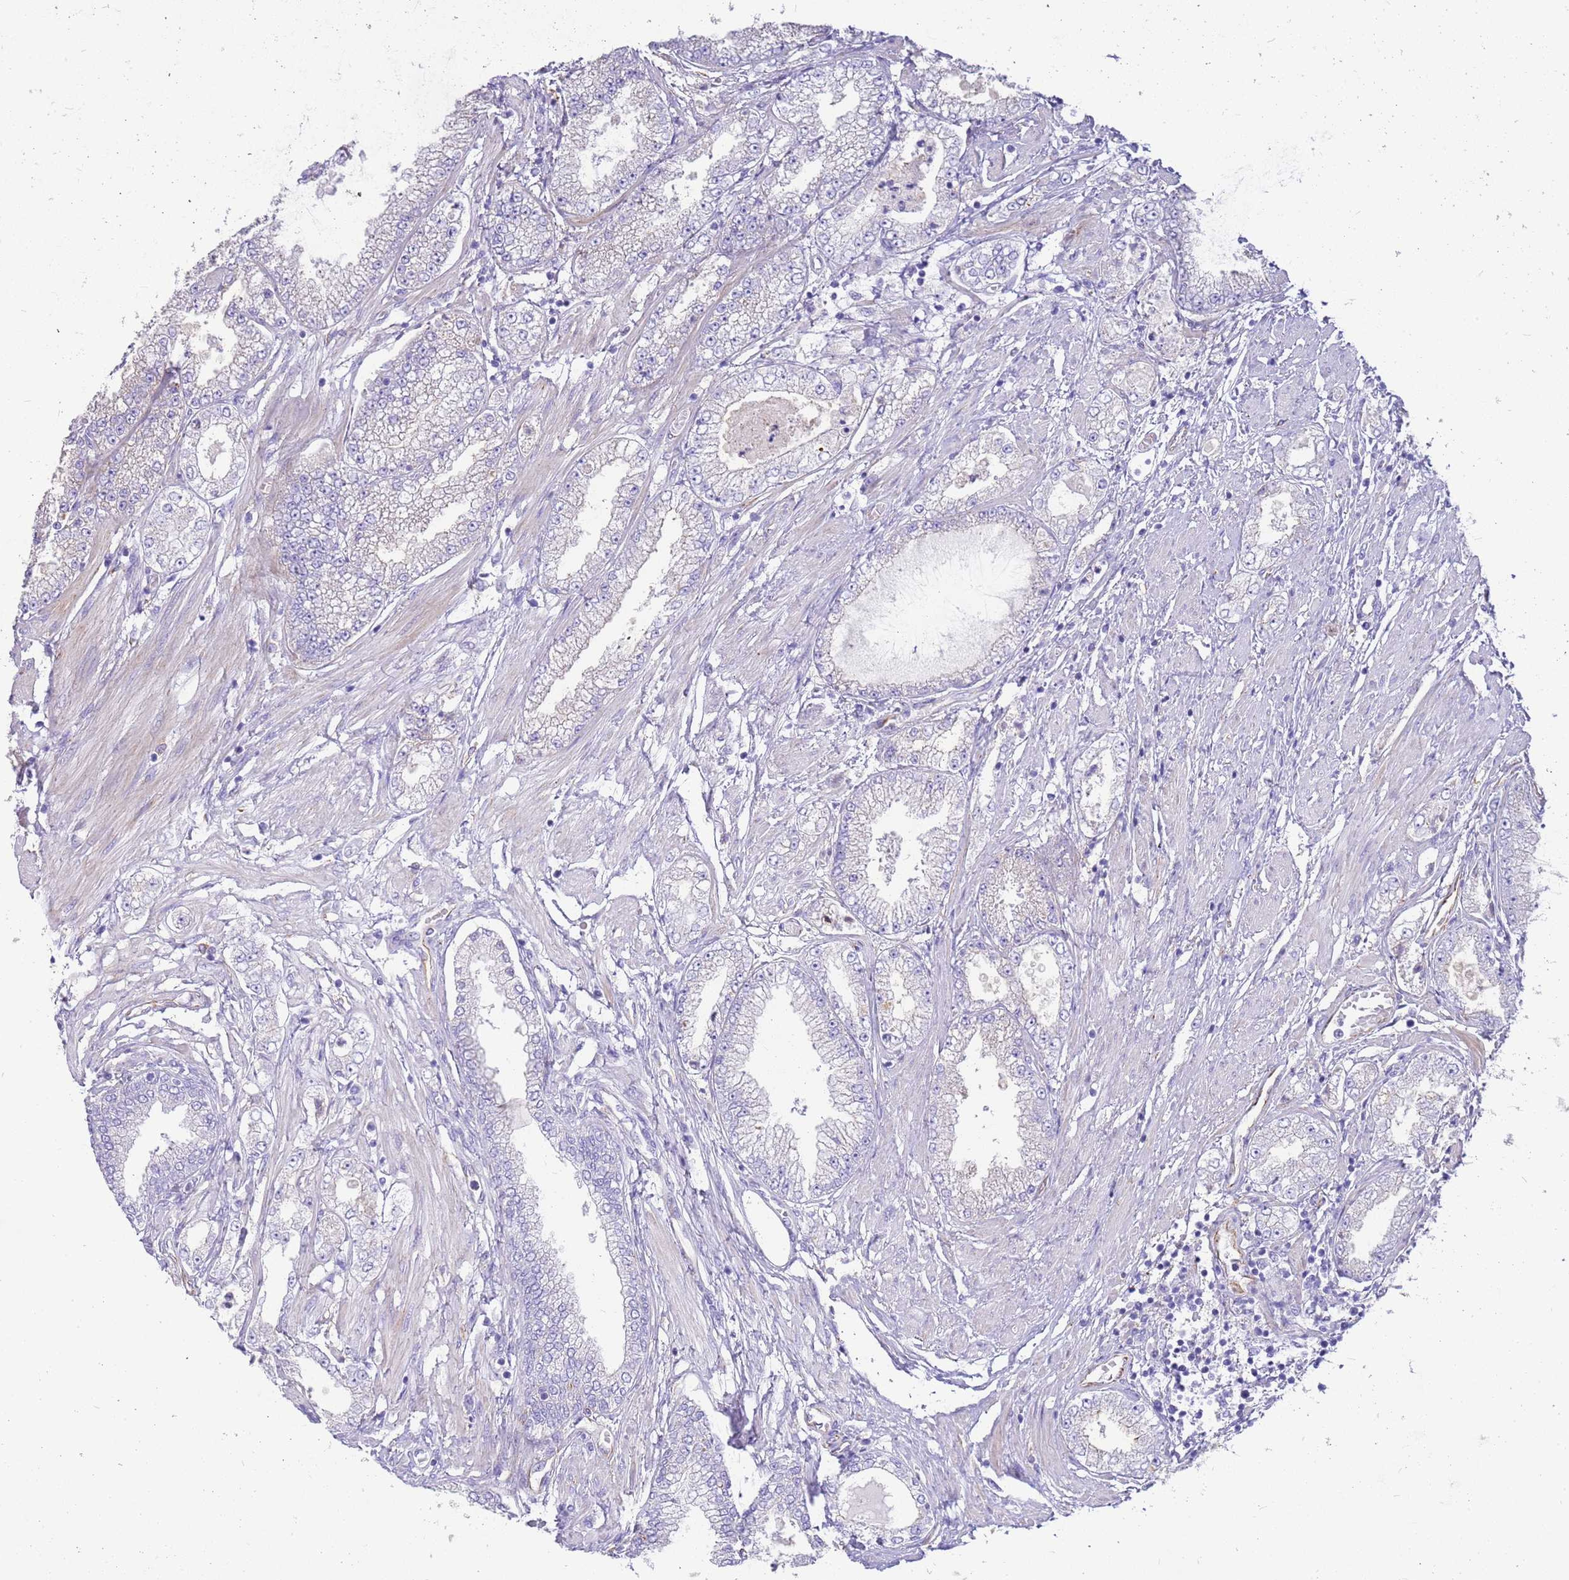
{"staining": {"intensity": "negative", "quantity": "none", "location": "none"}, "tissue": "prostate cancer", "cell_type": "Tumor cells", "image_type": "cancer", "snomed": [{"axis": "morphology", "description": "Adenocarcinoma, High grade"}, {"axis": "topography", "description": "Prostate"}], "caption": "The micrograph exhibits no significant expression in tumor cells of prostate adenocarcinoma (high-grade). (Stains: DAB immunohistochemistry (IHC) with hematoxylin counter stain, Microscopy: brightfield microscopy at high magnification).", "gene": "ZDHHC1", "patient": {"sex": "male", "age": 69}}